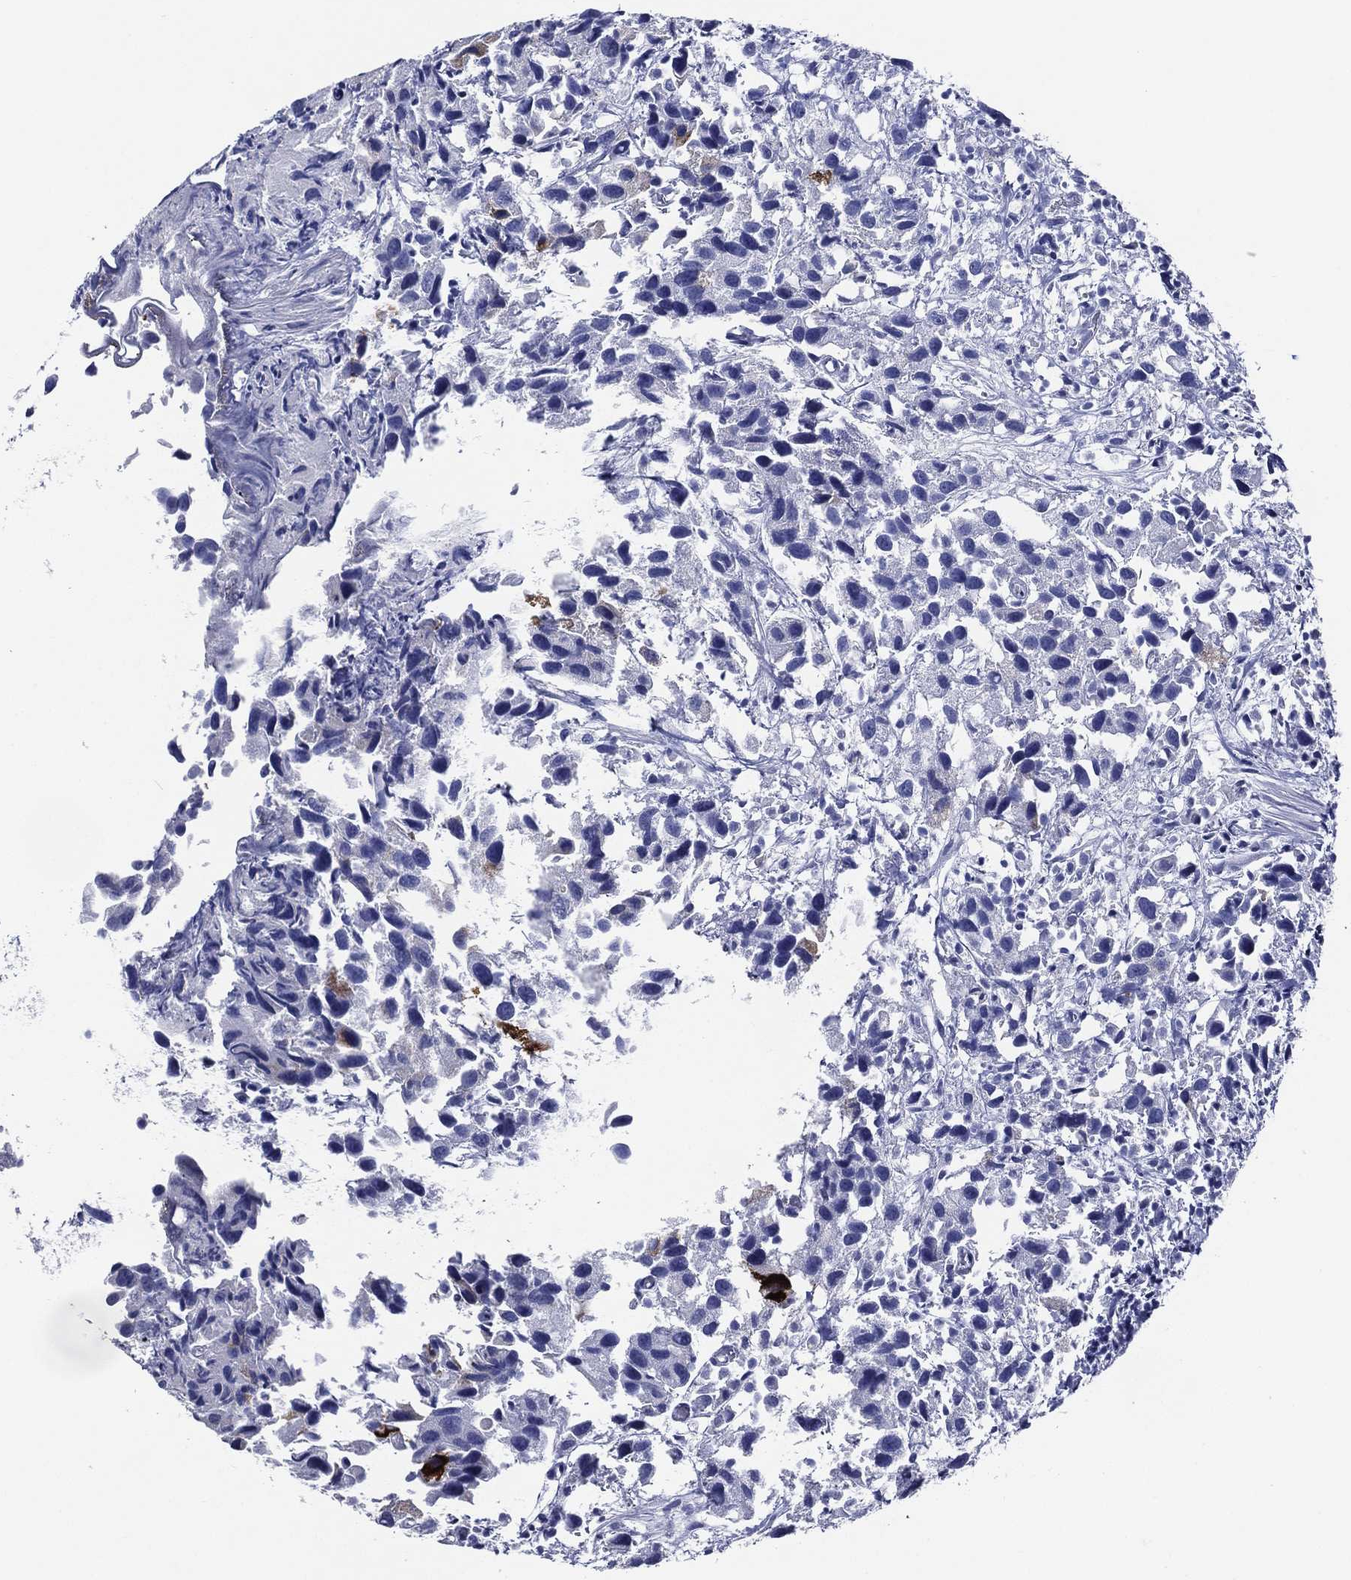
{"staining": {"intensity": "moderate", "quantity": "<25%", "location": "cytoplasmic/membranous"}, "tissue": "urothelial cancer", "cell_type": "Tumor cells", "image_type": "cancer", "snomed": [{"axis": "morphology", "description": "Urothelial carcinoma, High grade"}, {"axis": "topography", "description": "Urinary bladder"}], "caption": "The immunohistochemical stain highlights moderate cytoplasmic/membranous expression in tumor cells of urothelial cancer tissue. (IHC, brightfield microscopy, high magnification).", "gene": "ACE2", "patient": {"sex": "male", "age": 79}}